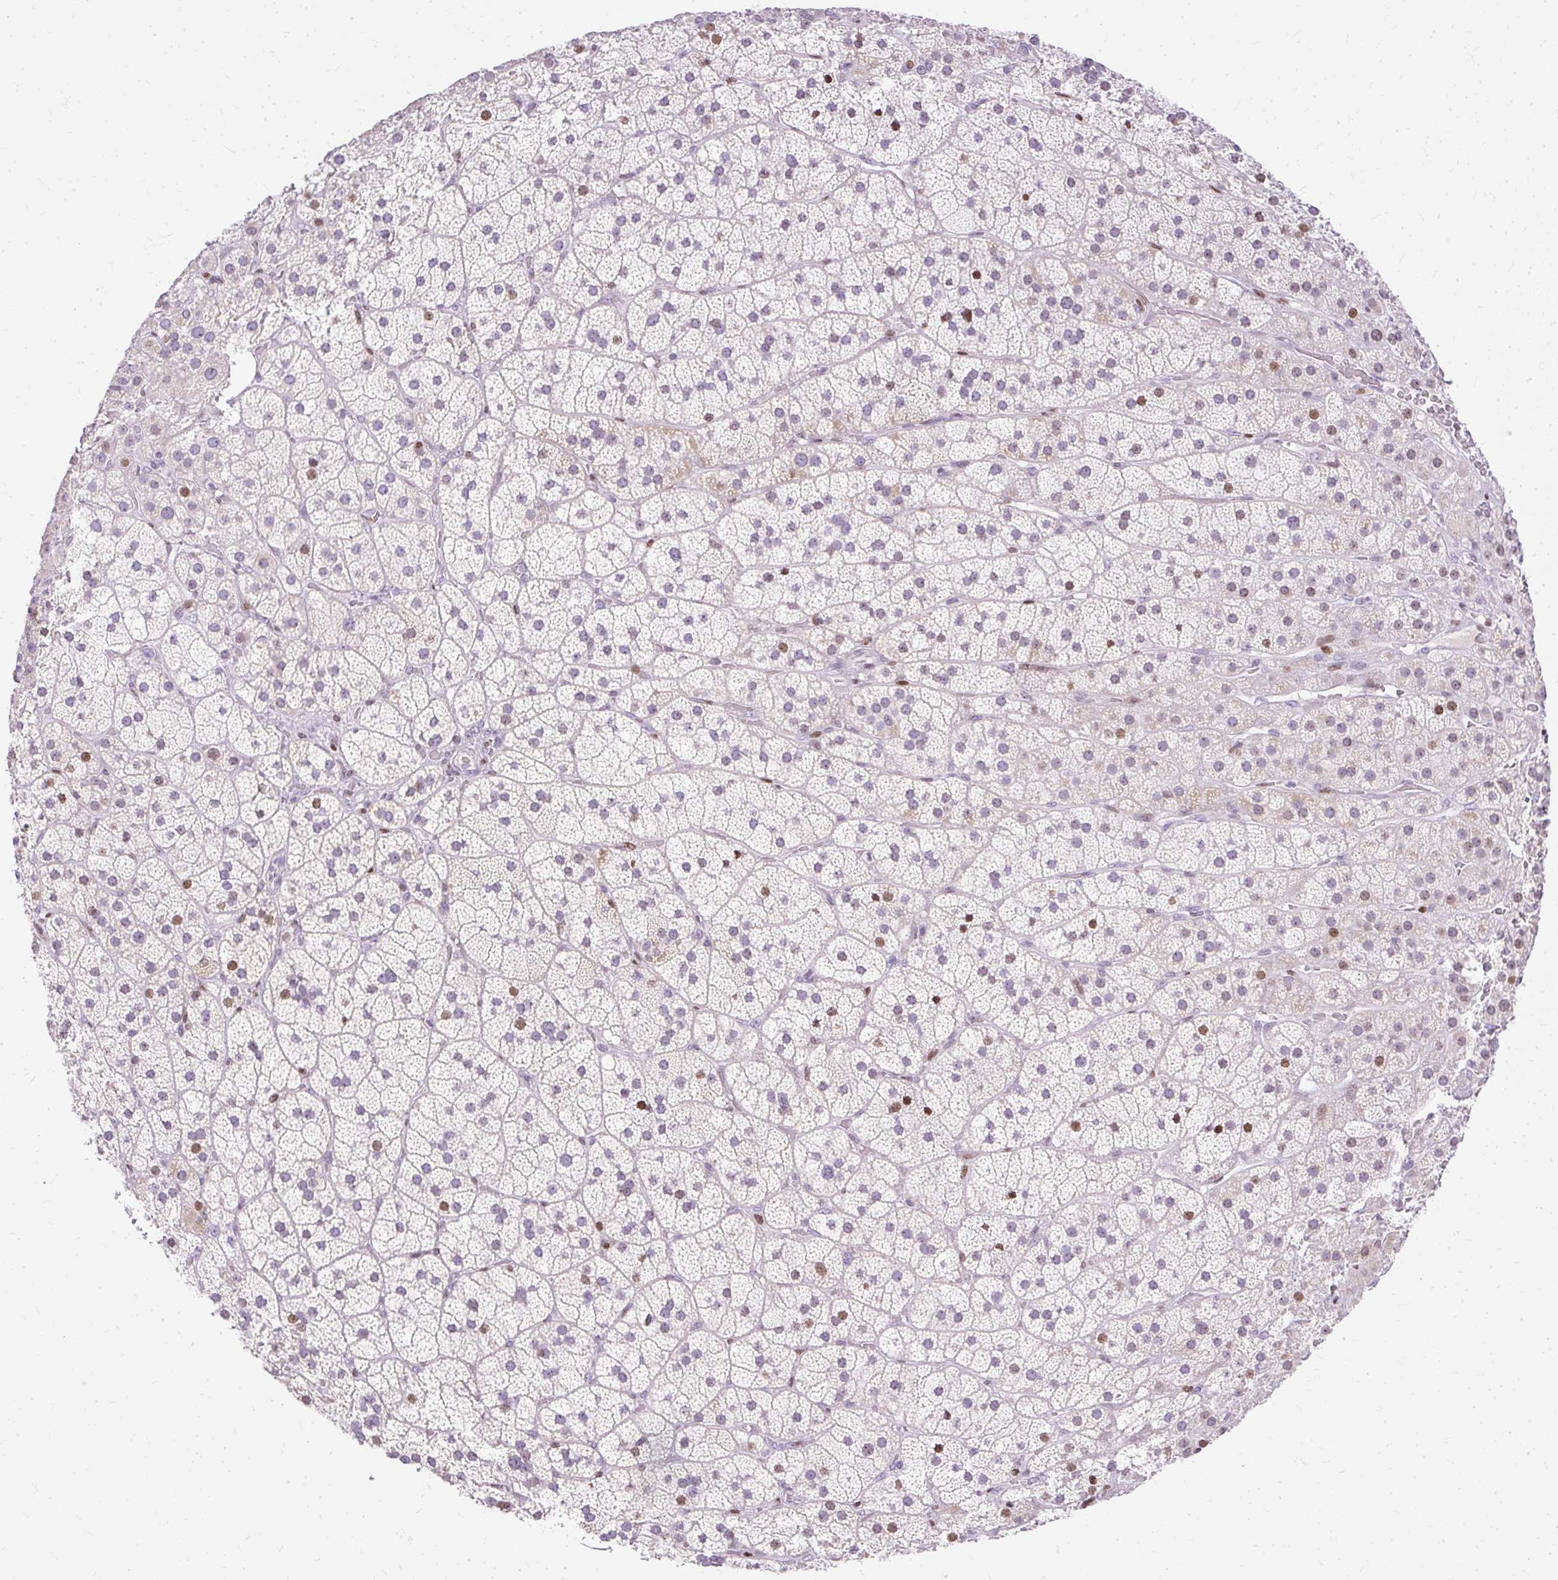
{"staining": {"intensity": "moderate", "quantity": "25%-75%", "location": "nuclear"}, "tissue": "adrenal gland", "cell_type": "Glandular cells", "image_type": "normal", "snomed": [{"axis": "morphology", "description": "Normal tissue, NOS"}, {"axis": "topography", "description": "Adrenal gland"}], "caption": "IHC histopathology image of normal adrenal gland stained for a protein (brown), which reveals medium levels of moderate nuclear positivity in about 25%-75% of glandular cells.", "gene": "TMEM177", "patient": {"sex": "male", "age": 57}}